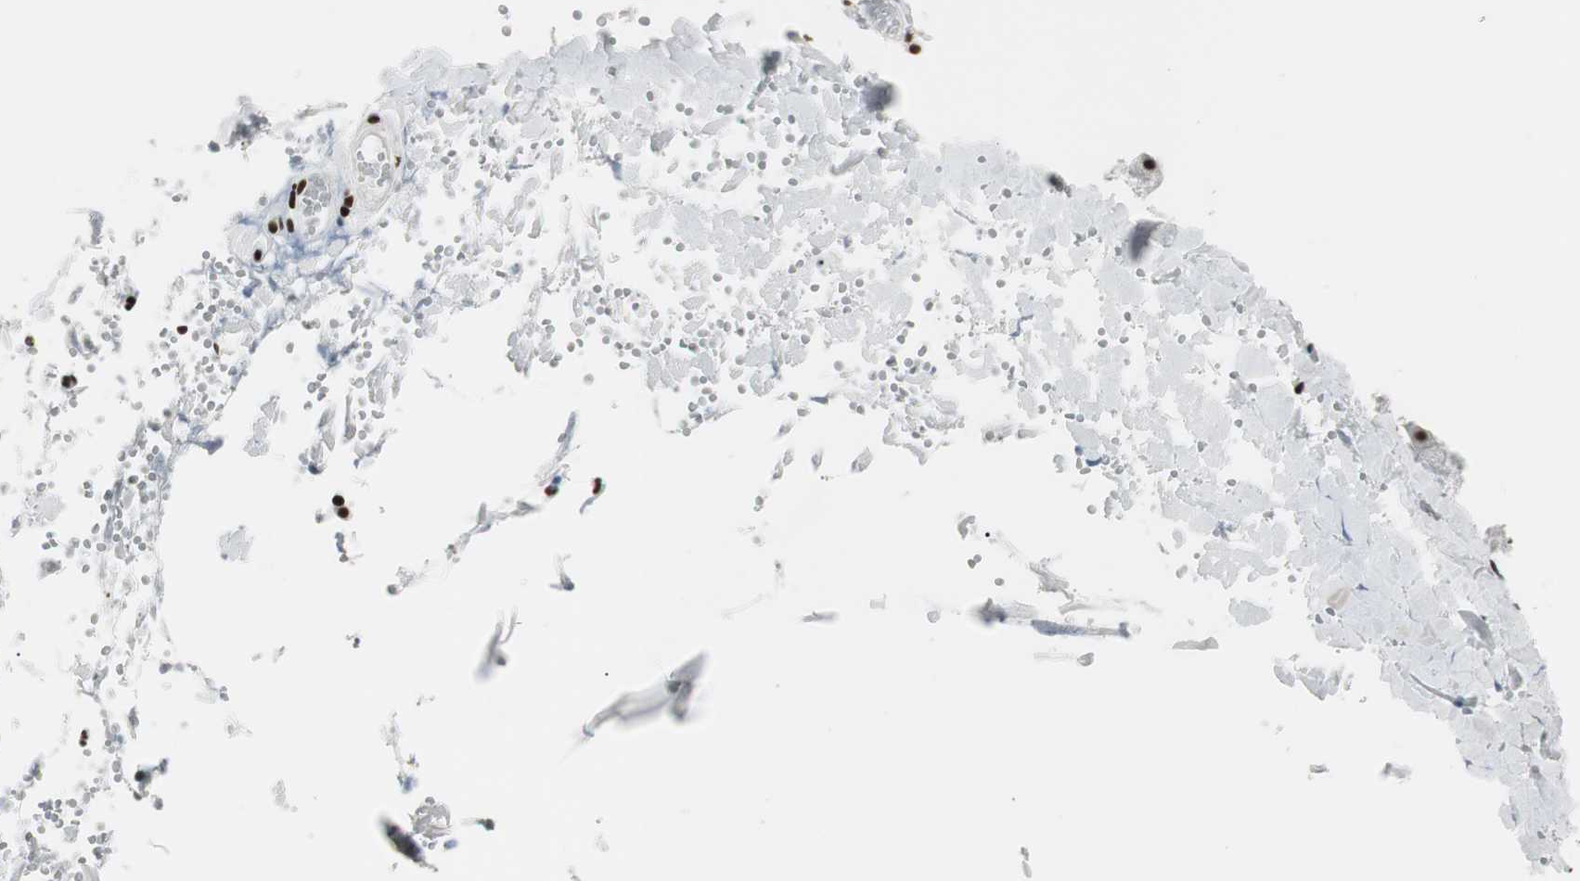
{"staining": {"intensity": "strong", "quantity": ">75%", "location": "nuclear"}, "tissue": "salivary gland", "cell_type": "Glandular cells", "image_type": "normal", "snomed": [{"axis": "morphology", "description": "Normal tissue, NOS"}, {"axis": "topography", "description": "Salivary gland"}], "caption": "Protein expression by immunohistochemistry (IHC) demonstrates strong nuclear expression in approximately >75% of glandular cells in normal salivary gland. Nuclei are stained in blue.", "gene": "MTA2", "patient": {"sex": "male", "age": 62}}